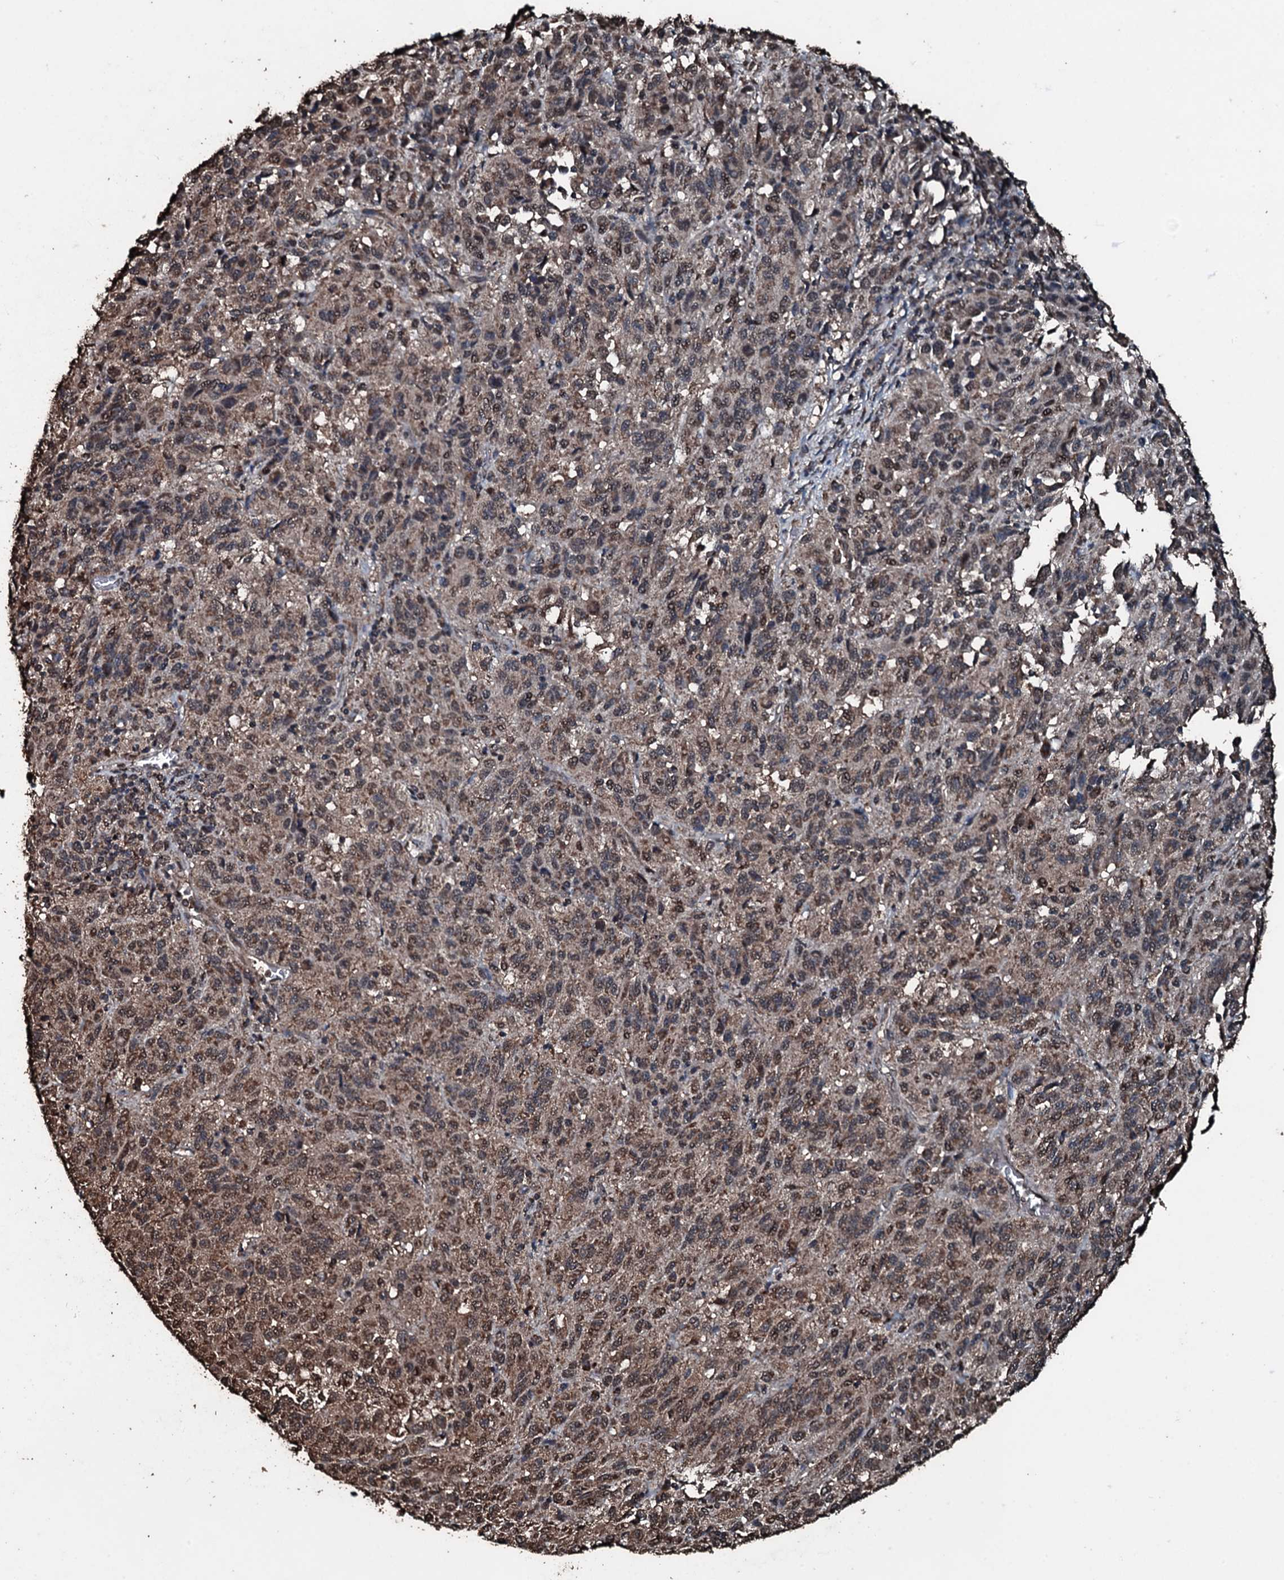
{"staining": {"intensity": "moderate", "quantity": "<25%", "location": "nuclear"}, "tissue": "melanoma", "cell_type": "Tumor cells", "image_type": "cancer", "snomed": [{"axis": "morphology", "description": "Malignant melanoma, Metastatic site"}, {"axis": "topography", "description": "Lung"}], "caption": "Melanoma stained for a protein (brown) shows moderate nuclear positive staining in about <25% of tumor cells.", "gene": "FAAP24", "patient": {"sex": "male", "age": 64}}